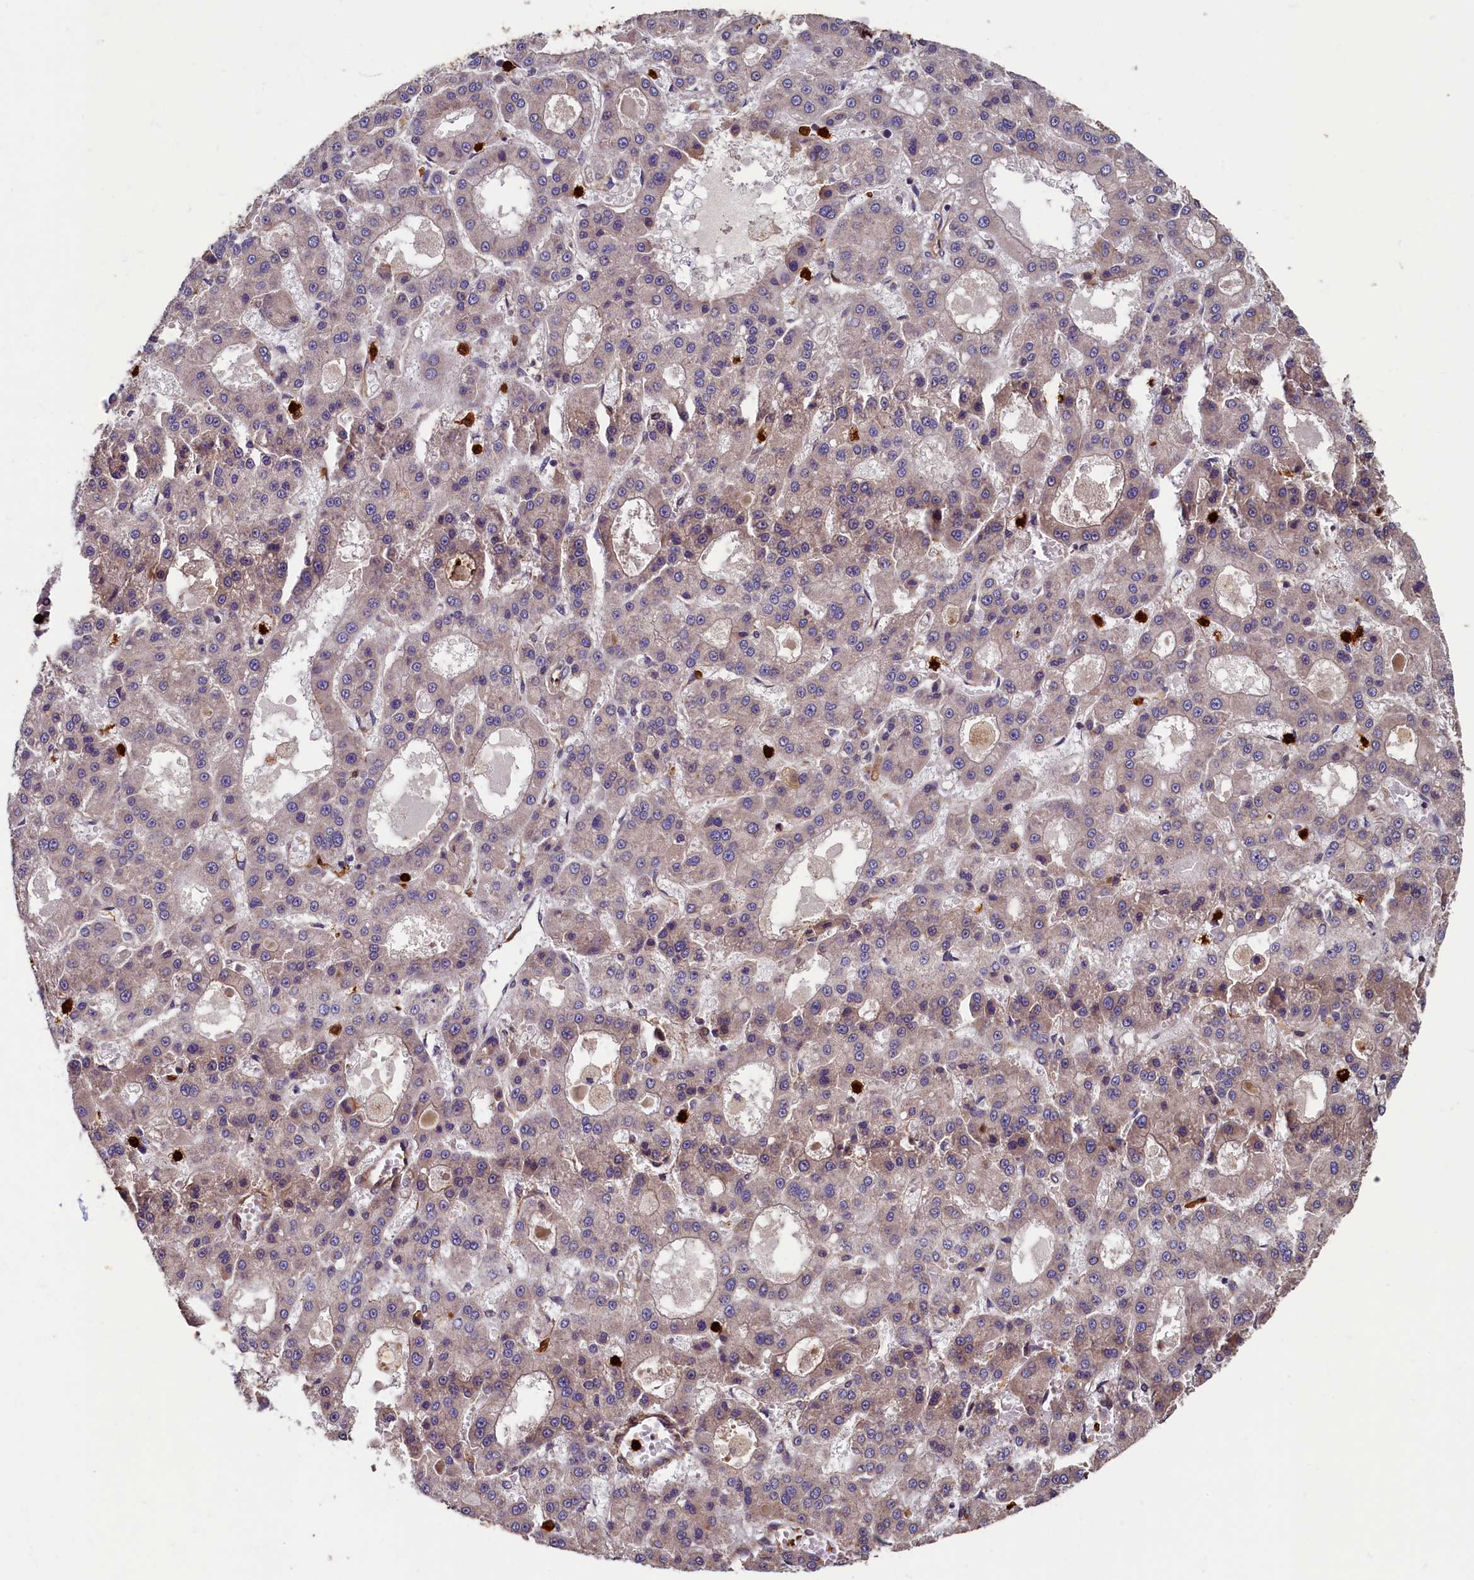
{"staining": {"intensity": "weak", "quantity": "<25%", "location": "cytoplasmic/membranous"}, "tissue": "liver cancer", "cell_type": "Tumor cells", "image_type": "cancer", "snomed": [{"axis": "morphology", "description": "Carcinoma, Hepatocellular, NOS"}, {"axis": "topography", "description": "Liver"}], "caption": "IHC of human liver cancer (hepatocellular carcinoma) exhibits no expression in tumor cells.", "gene": "CCDC102B", "patient": {"sex": "male", "age": 70}}